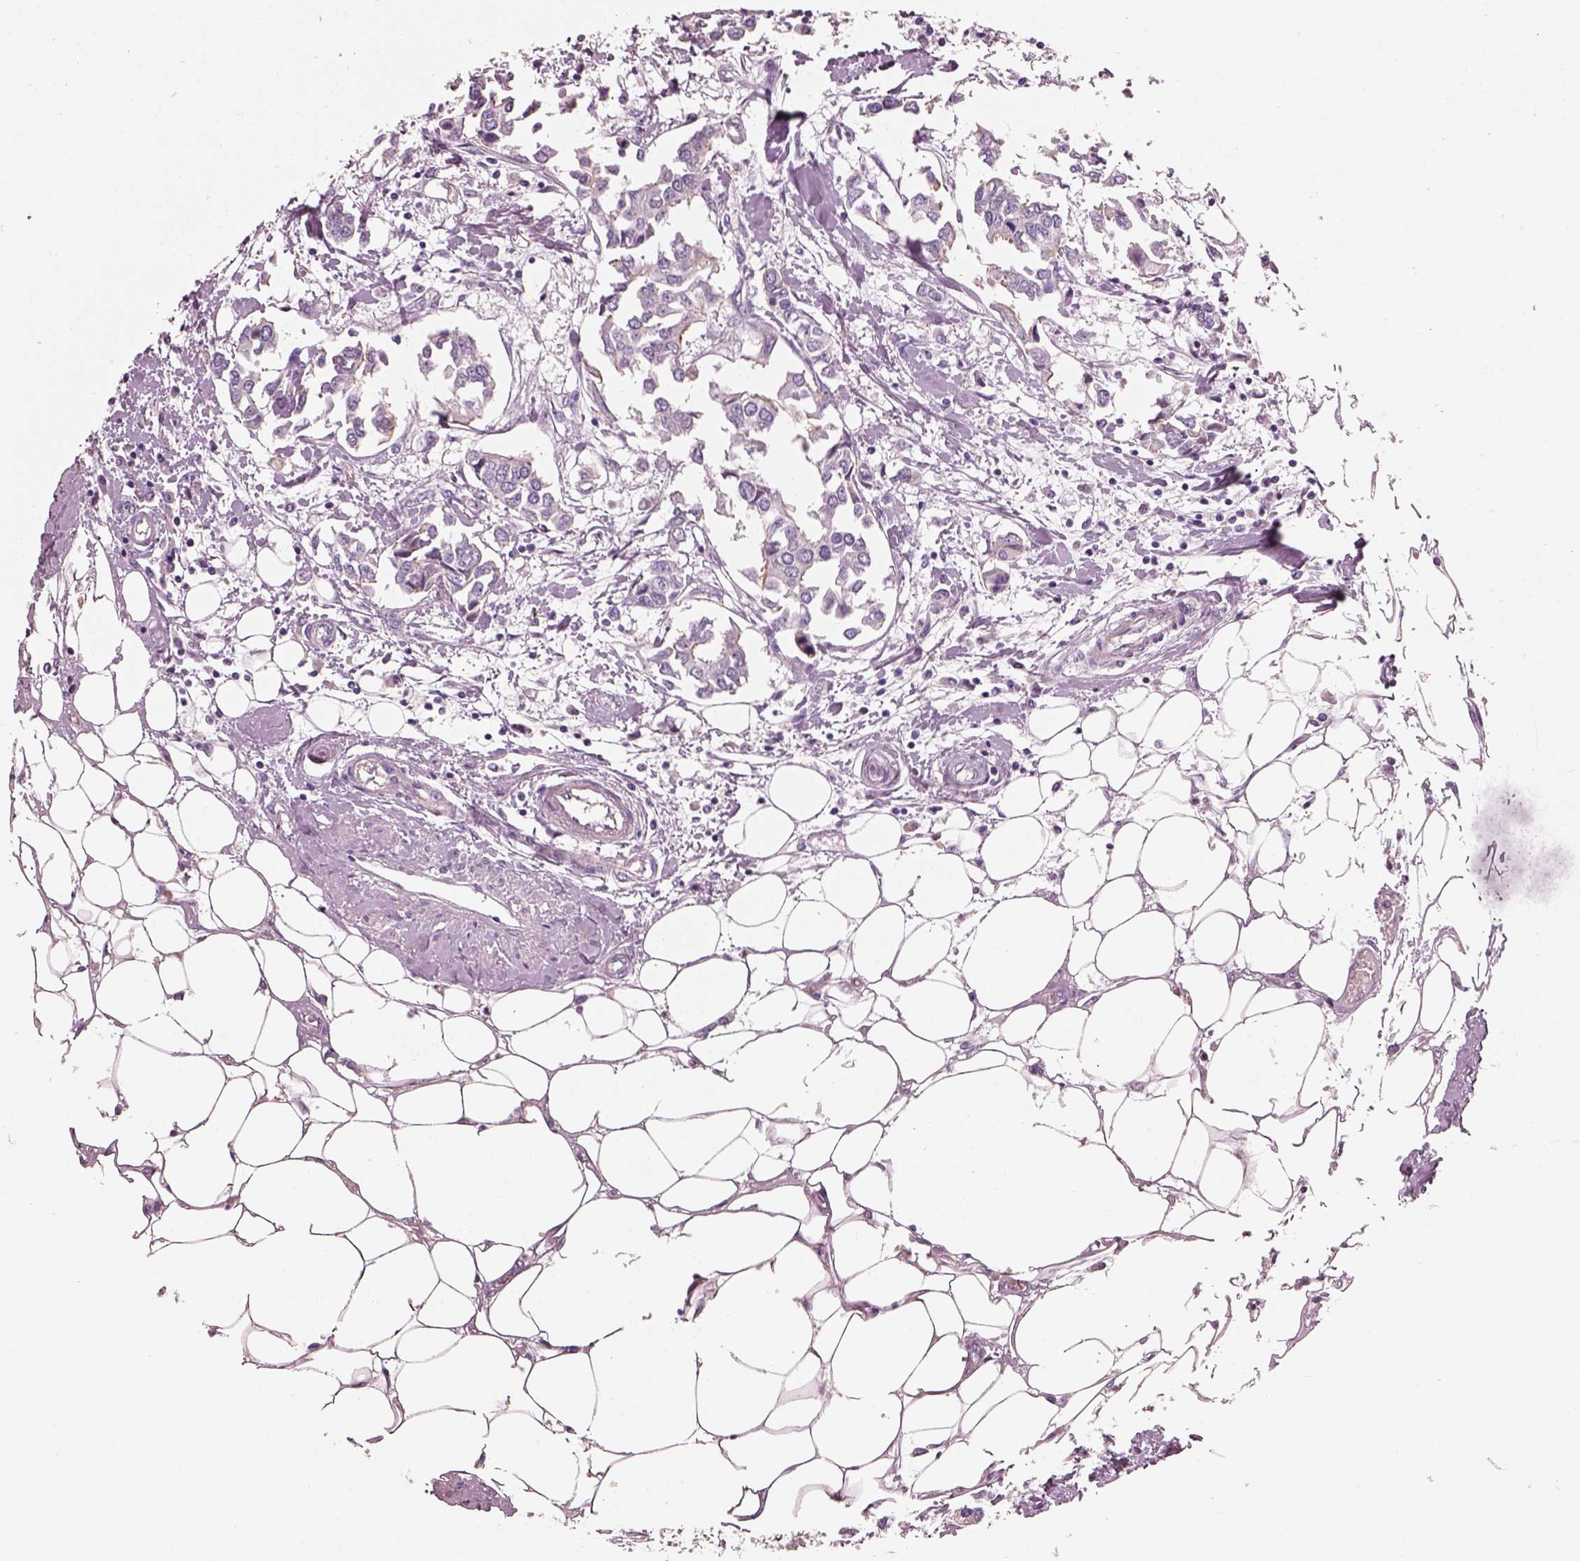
{"staining": {"intensity": "negative", "quantity": "none", "location": "none"}, "tissue": "breast cancer", "cell_type": "Tumor cells", "image_type": "cancer", "snomed": [{"axis": "morphology", "description": "Duct carcinoma"}, {"axis": "topography", "description": "Breast"}], "caption": "DAB immunohistochemical staining of human breast cancer demonstrates no significant positivity in tumor cells.", "gene": "IGLL1", "patient": {"sex": "female", "age": 83}}